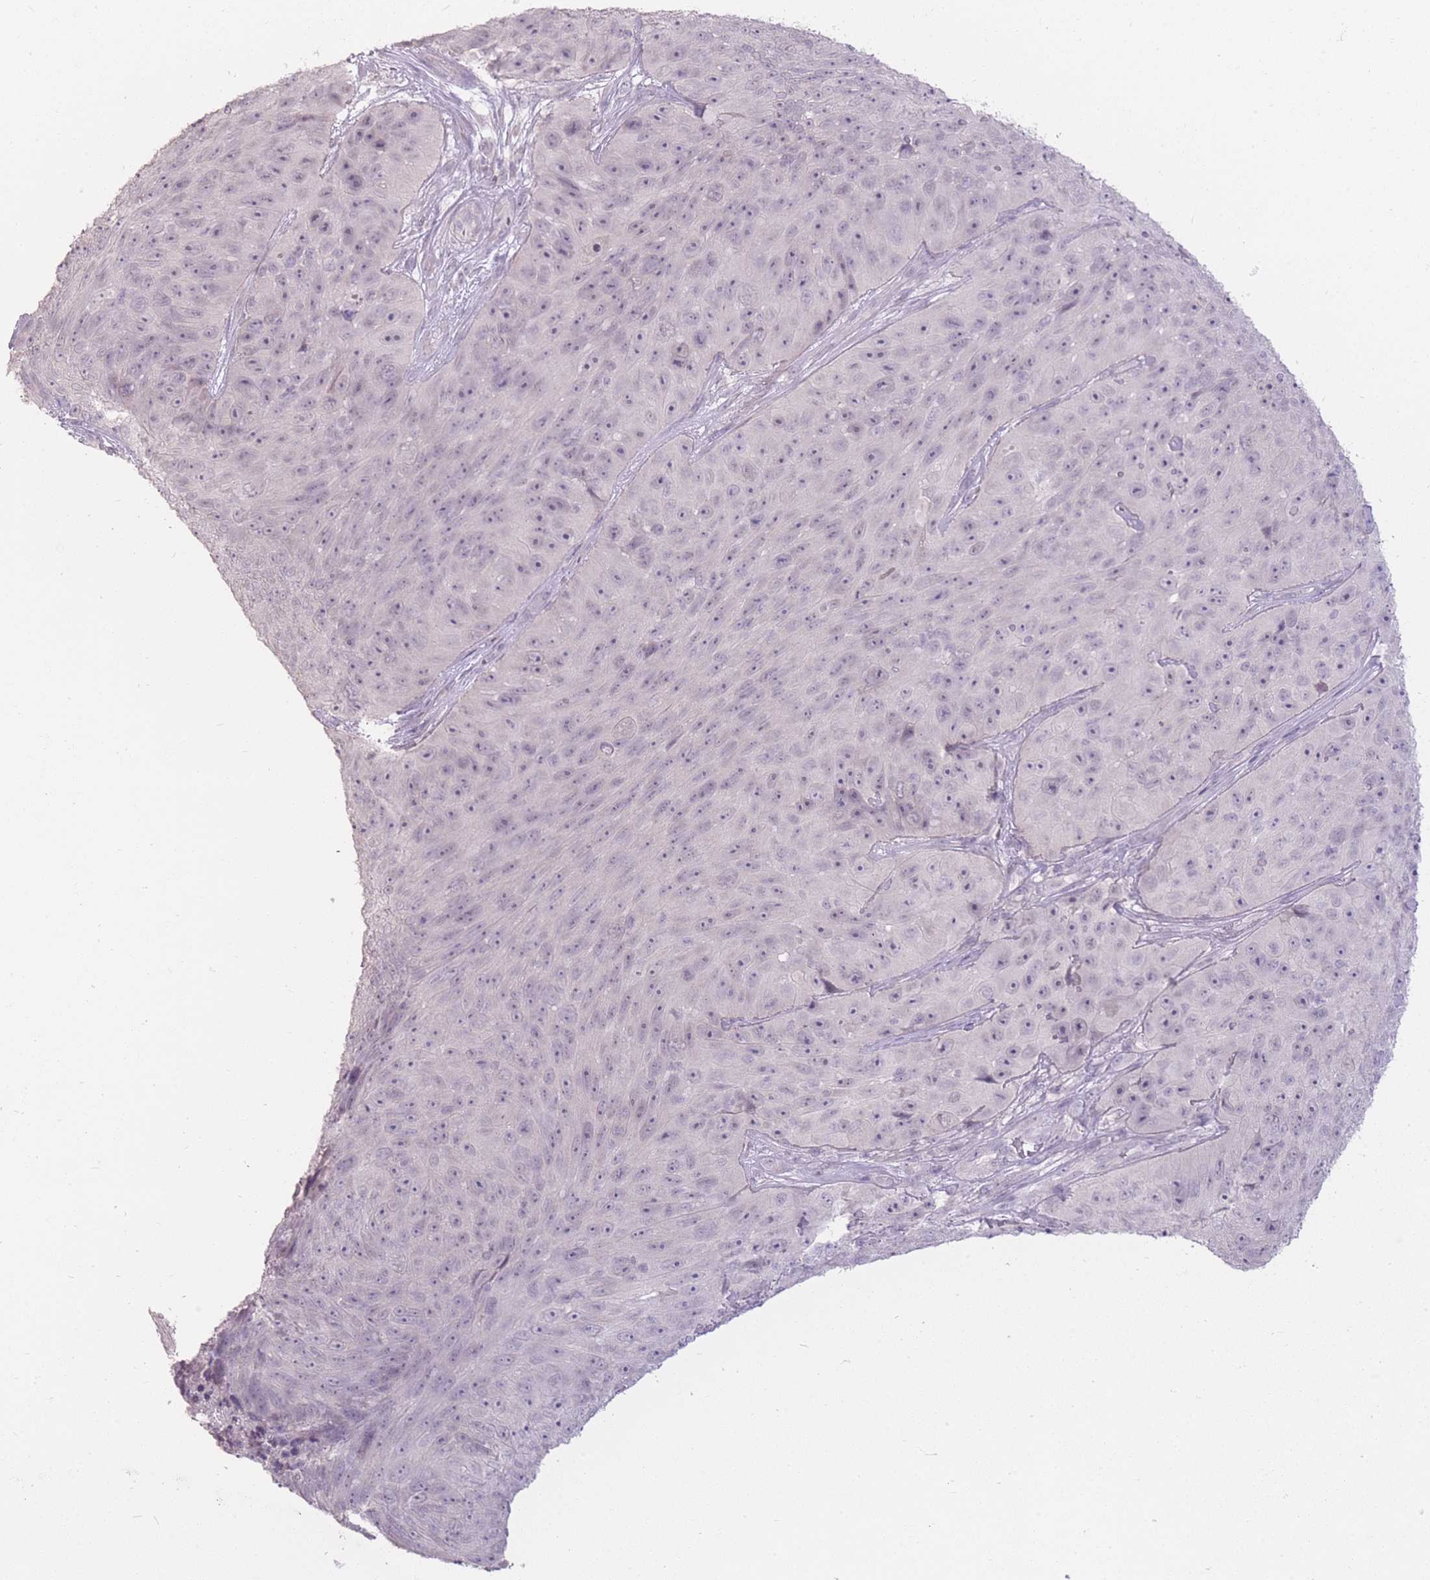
{"staining": {"intensity": "negative", "quantity": "none", "location": "none"}, "tissue": "skin cancer", "cell_type": "Tumor cells", "image_type": "cancer", "snomed": [{"axis": "morphology", "description": "Squamous cell carcinoma, NOS"}, {"axis": "topography", "description": "Skin"}], "caption": "Protein analysis of skin cancer displays no significant expression in tumor cells.", "gene": "ZBTB24", "patient": {"sex": "female", "age": 87}}